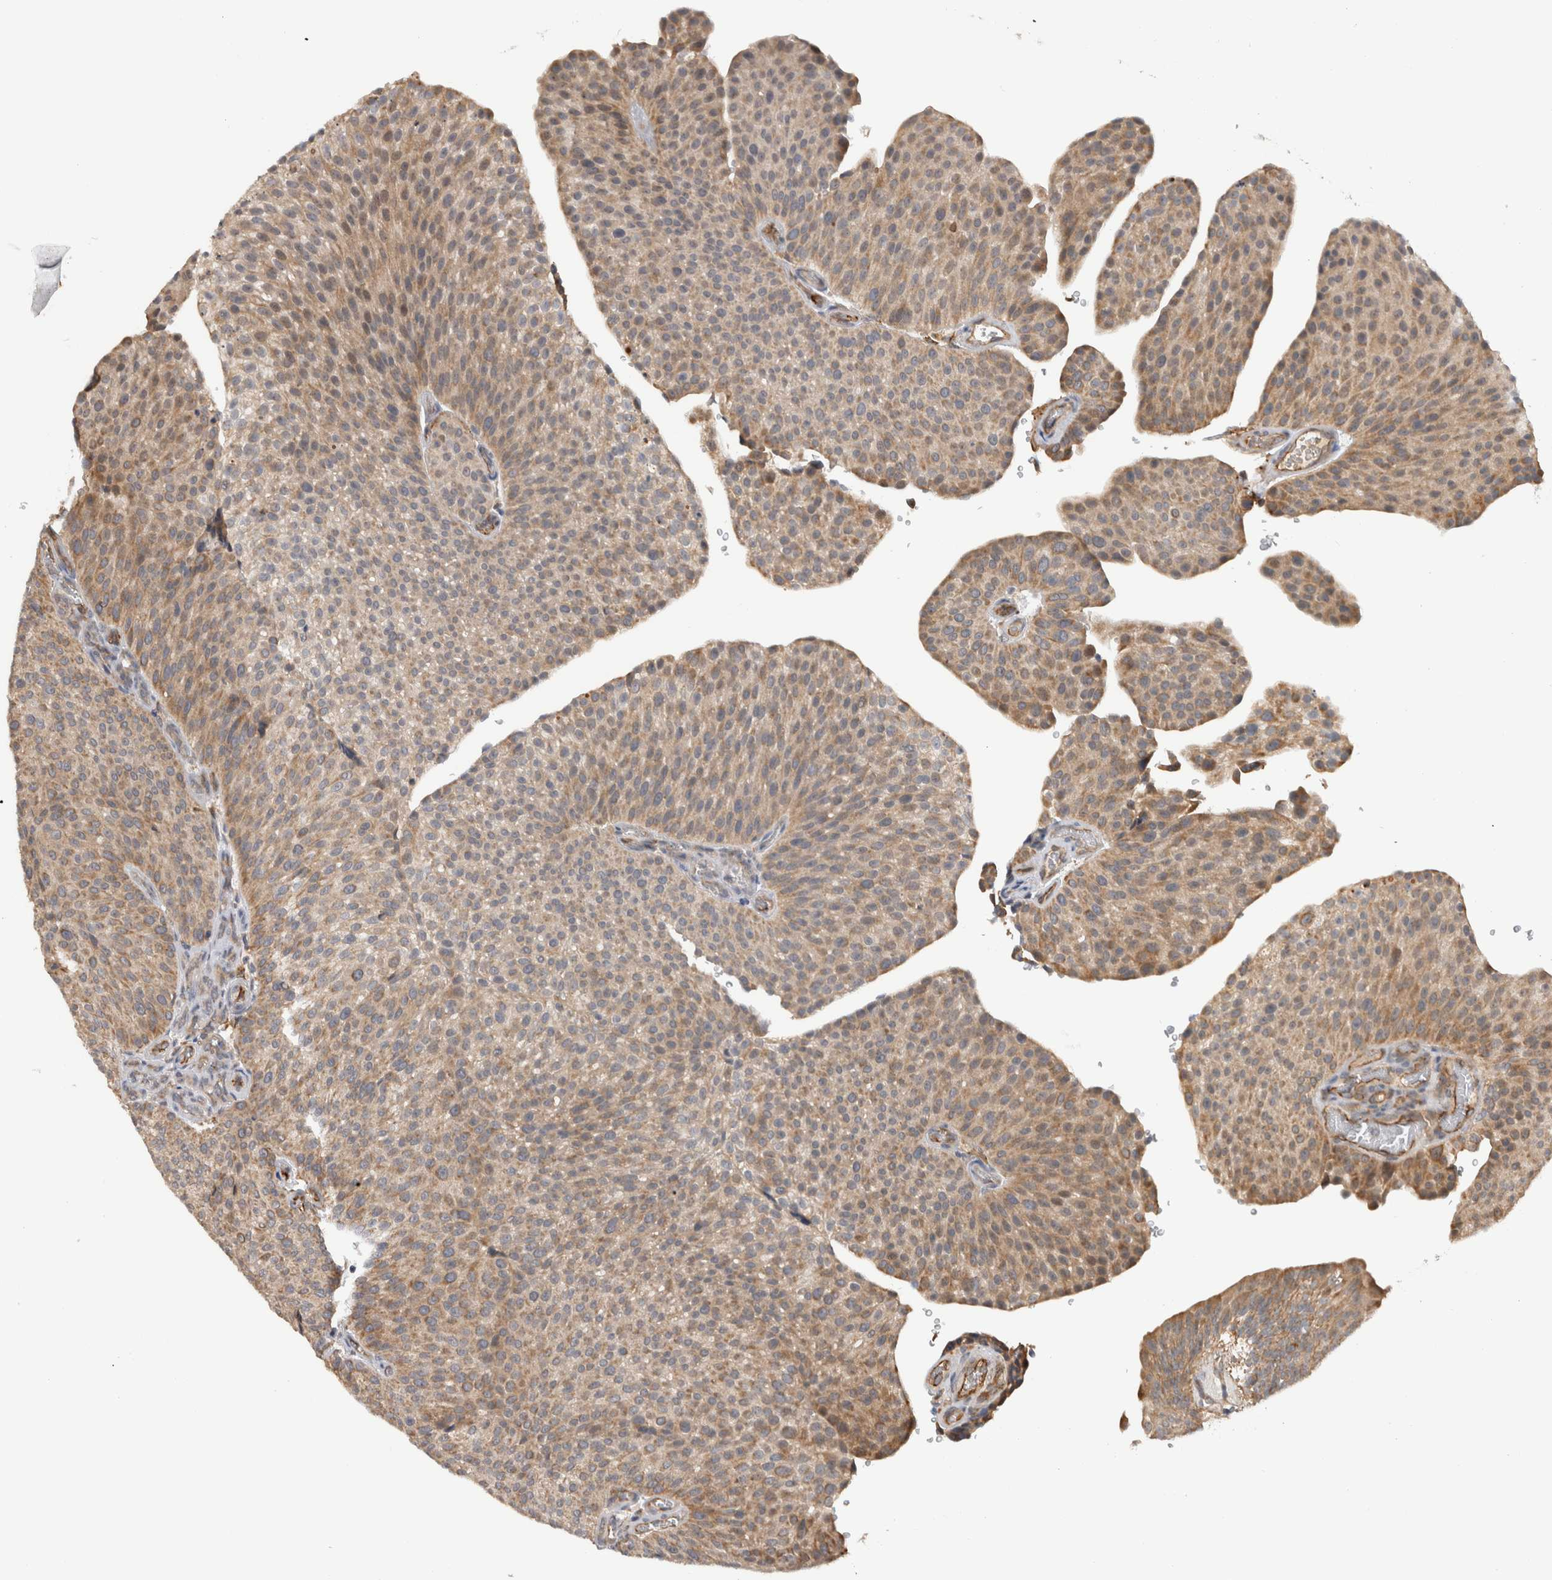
{"staining": {"intensity": "moderate", "quantity": "25%-75%", "location": "cytoplasmic/membranous"}, "tissue": "urothelial cancer", "cell_type": "Tumor cells", "image_type": "cancer", "snomed": [{"axis": "morphology", "description": "Normal tissue, NOS"}, {"axis": "morphology", "description": "Urothelial carcinoma, Low grade"}, {"axis": "topography", "description": "Smooth muscle"}, {"axis": "topography", "description": "Urinary bladder"}], "caption": "High-power microscopy captured an IHC histopathology image of urothelial cancer, revealing moderate cytoplasmic/membranous expression in about 25%-75% of tumor cells. (Stains: DAB in brown, nuclei in blue, Microscopy: brightfield microscopy at high magnification).", "gene": "ADGRL3", "patient": {"sex": "male", "age": 60}}